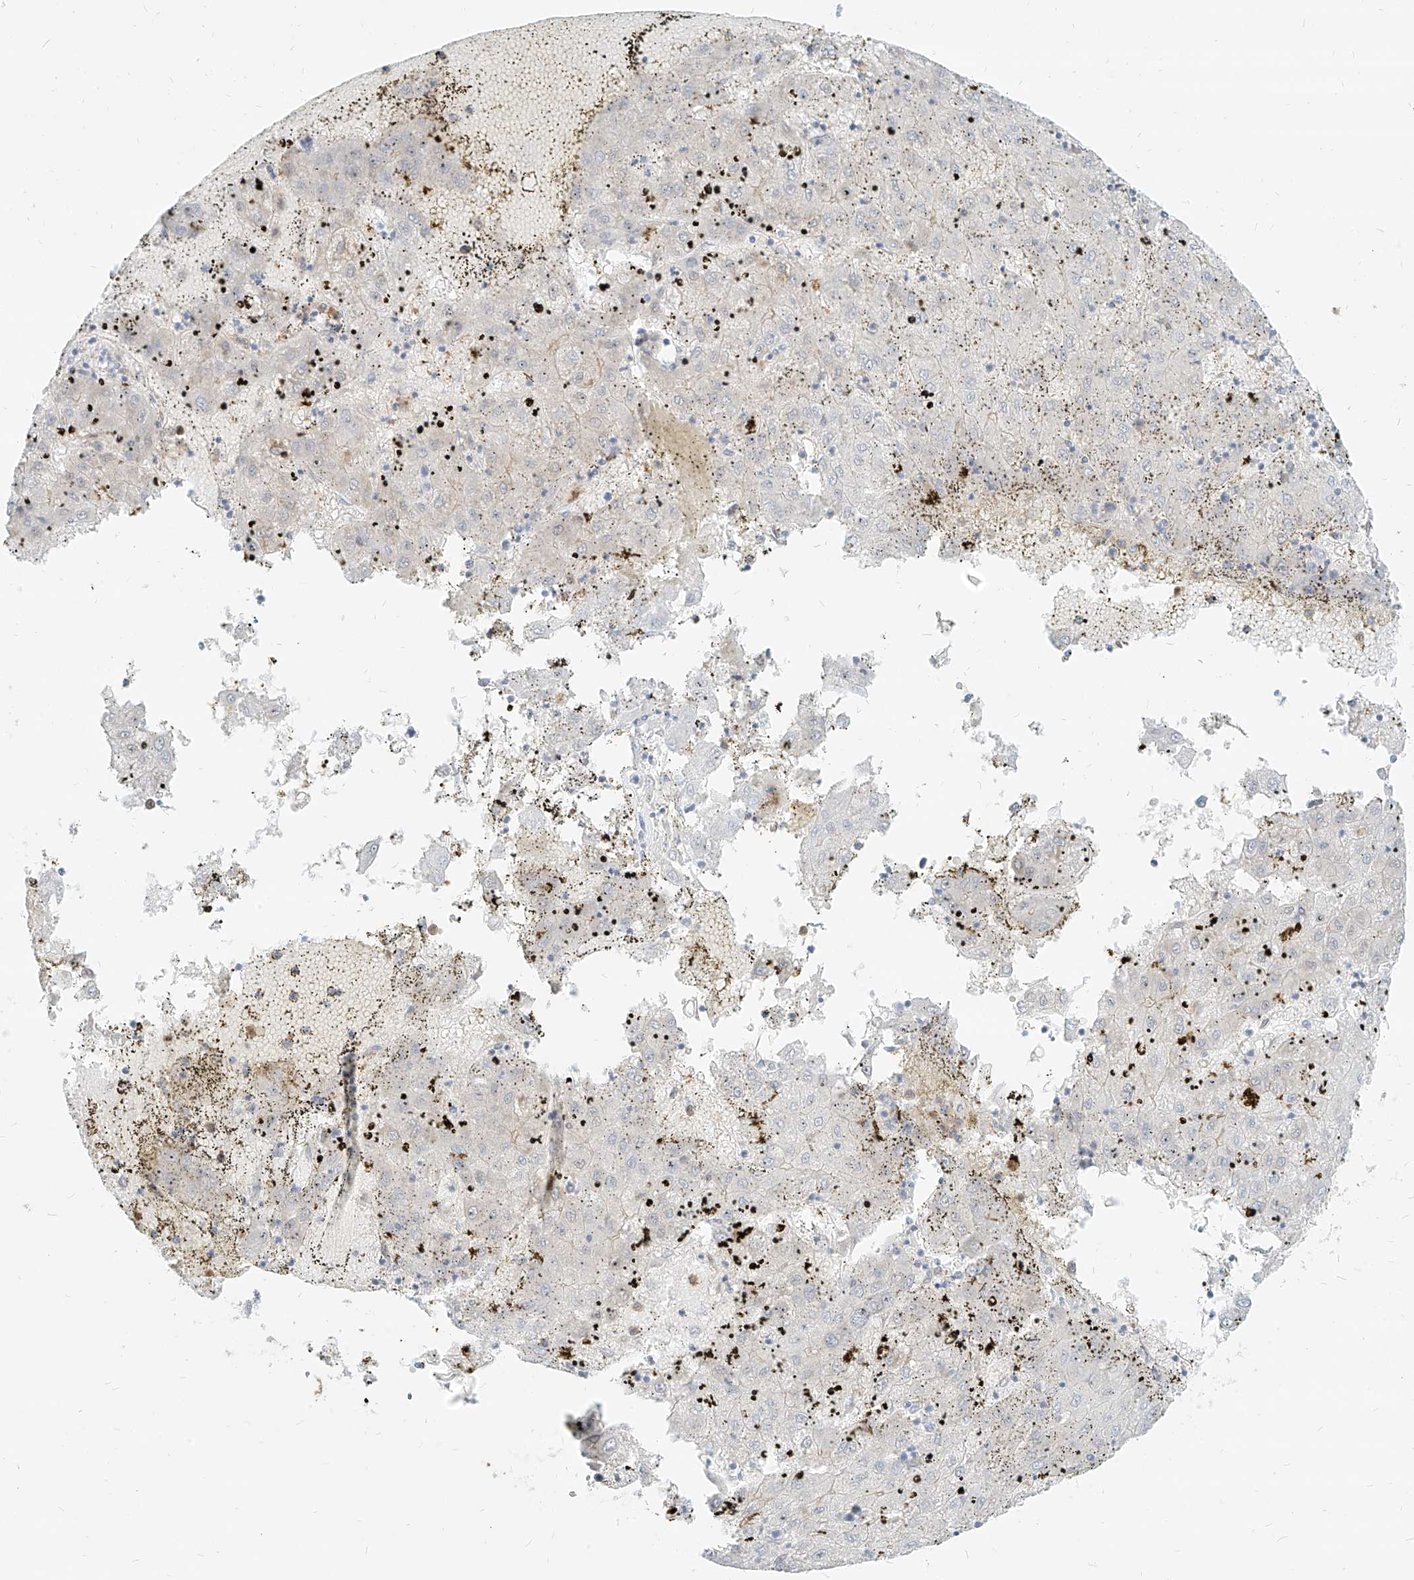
{"staining": {"intensity": "weak", "quantity": "<25%", "location": "cytoplasmic/membranous"}, "tissue": "liver cancer", "cell_type": "Tumor cells", "image_type": "cancer", "snomed": [{"axis": "morphology", "description": "Carcinoma, Hepatocellular, NOS"}, {"axis": "topography", "description": "Liver"}], "caption": "DAB (3,3'-diaminobenzidine) immunohistochemical staining of hepatocellular carcinoma (liver) shows no significant staining in tumor cells. The staining was performed using DAB to visualize the protein expression in brown, while the nuclei were stained in blue with hematoxylin (Magnification: 20x).", "gene": "PGD", "patient": {"sex": "male", "age": 72}}